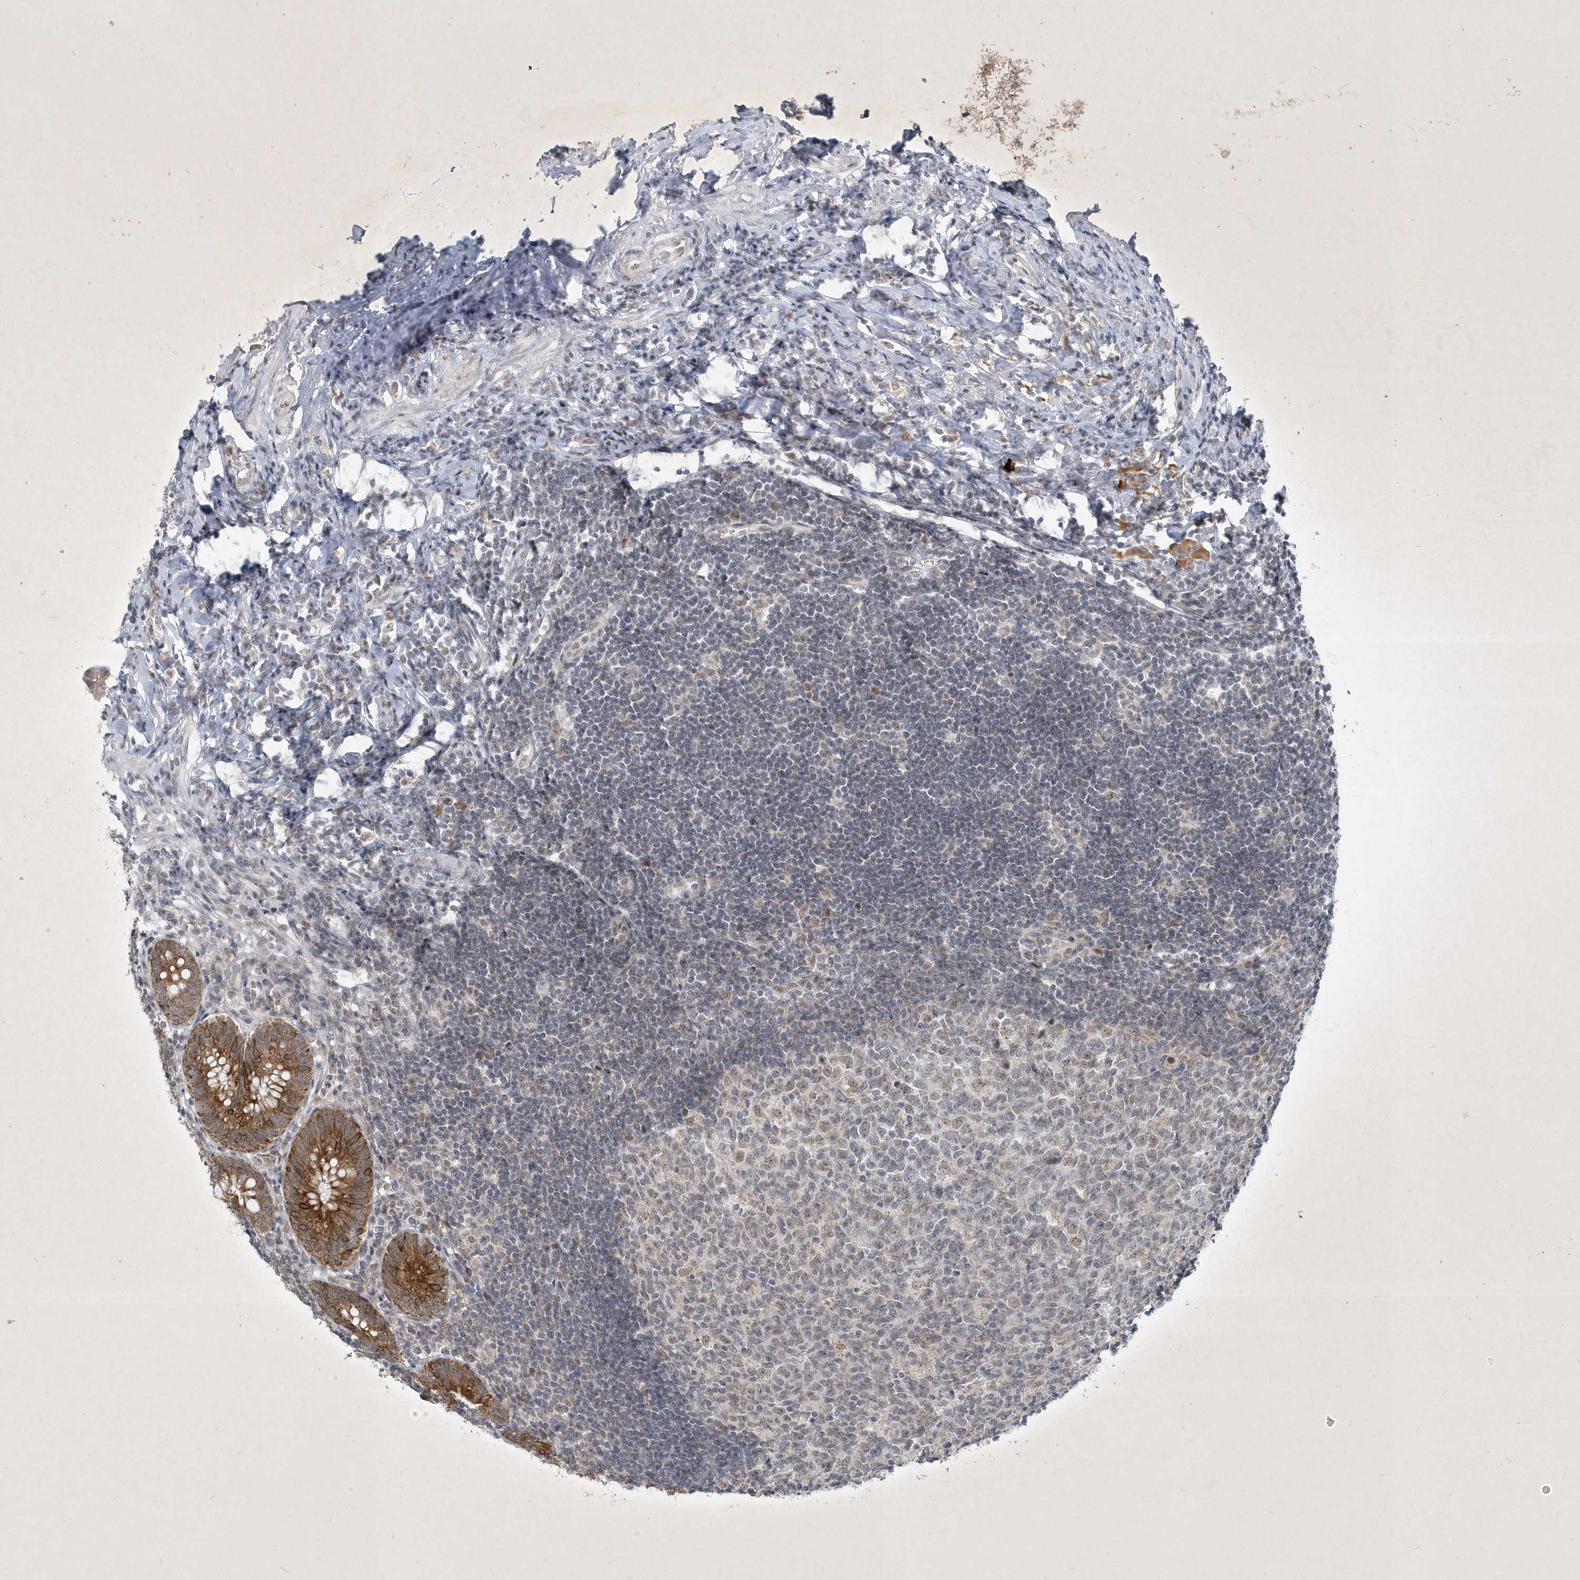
{"staining": {"intensity": "moderate", "quantity": ">75%", "location": "cytoplasmic/membranous"}, "tissue": "appendix", "cell_type": "Glandular cells", "image_type": "normal", "snomed": [{"axis": "morphology", "description": "Normal tissue, NOS"}, {"axis": "topography", "description": "Appendix"}], "caption": "Immunohistochemical staining of normal human appendix exhibits >75% levels of moderate cytoplasmic/membranous protein expression in about >75% of glandular cells. (Brightfield microscopy of DAB IHC at high magnification).", "gene": "ZBTB9", "patient": {"sex": "female", "age": 54}}